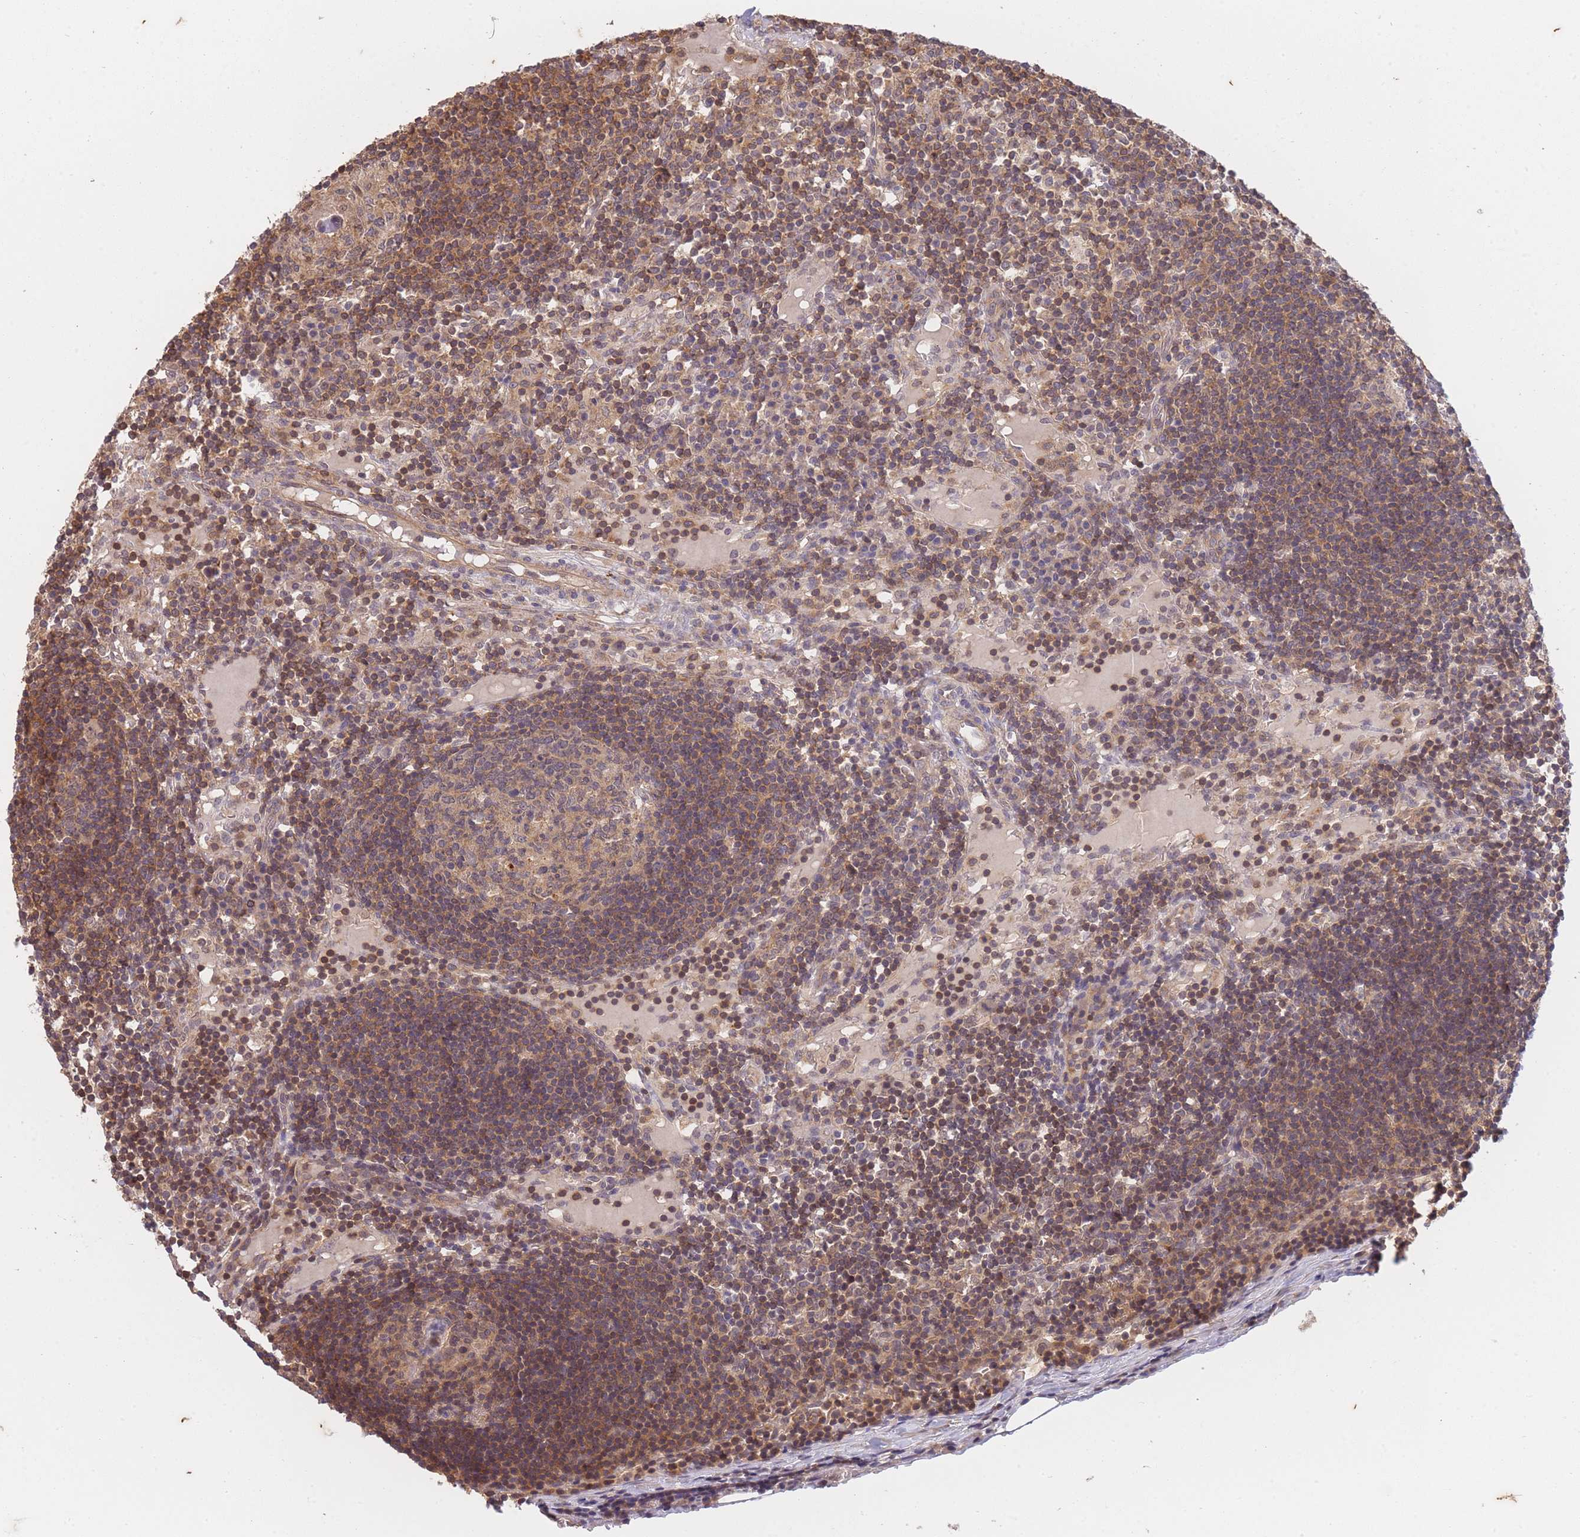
{"staining": {"intensity": "weak", "quantity": "25%-75%", "location": "cytoplasmic/membranous"}, "tissue": "lymph node", "cell_type": "Germinal center cells", "image_type": "normal", "snomed": [{"axis": "morphology", "description": "Normal tissue, NOS"}, {"axis": "topography", "description": "Lymph node"}], "caption": "Immunohistochemical staining of normal lymph node displays weak cytoplasmic/membranous protein staining in approximately 25%-75% of germinal center cells. (DAB (3,3'-diaminobenzidine) = brown stain, brightfield microscopy at high magnification).", "gene": "ST8SIA4", "patient": {"sex": "male", "age": 53}}